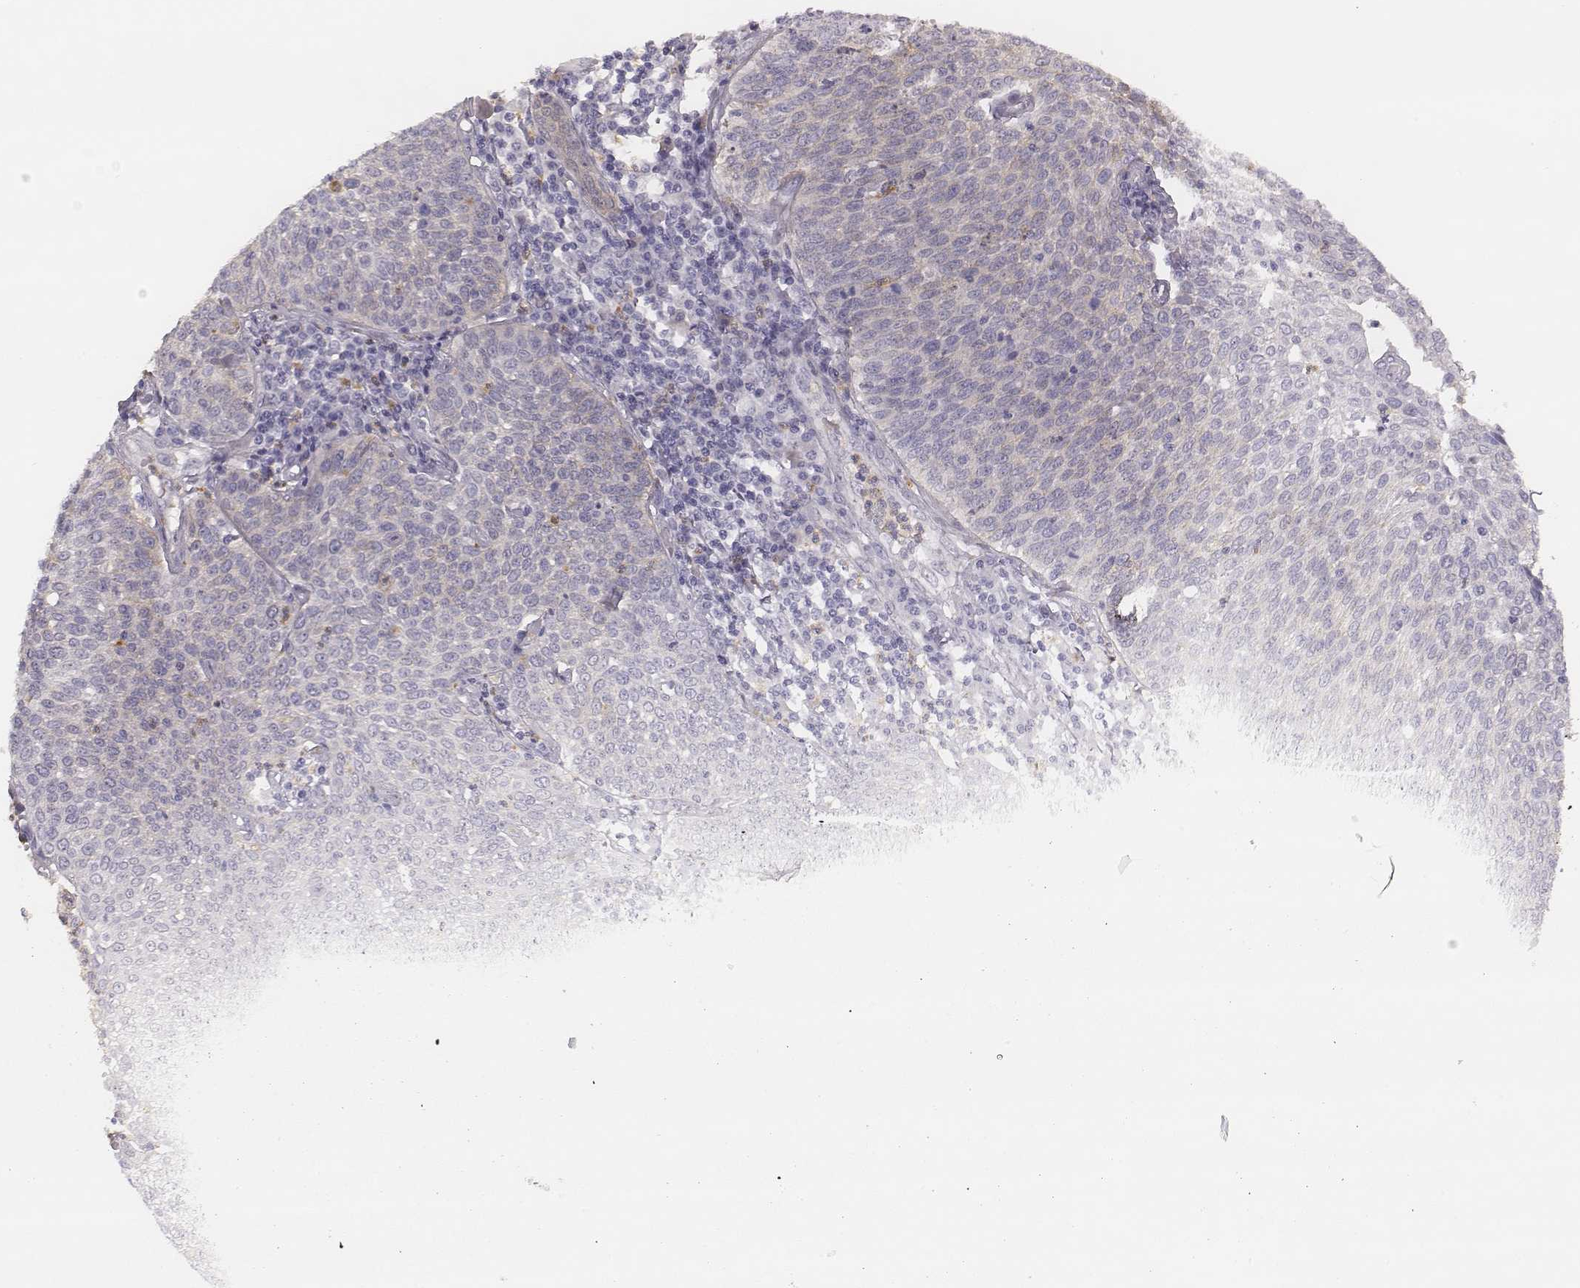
{"staining": {"intensity": "negative", "quantity": "none", "location": "none"}, "tissue": "cervical cancer", "cell_type": "Tumor cells", "image_type": "cancer", "snomed": [{"axis": "morphology", "description": "Squamous cell carcinoma, NOS"}, {"axis": "topography", "description": "Cervix"}], "caption": "An image of human cervical cancer (squamous cell carcinoma) is negative for staining in tumor cells.", "gene": "KCNJ12", "patient": {"sex": "female", "age": 34}}